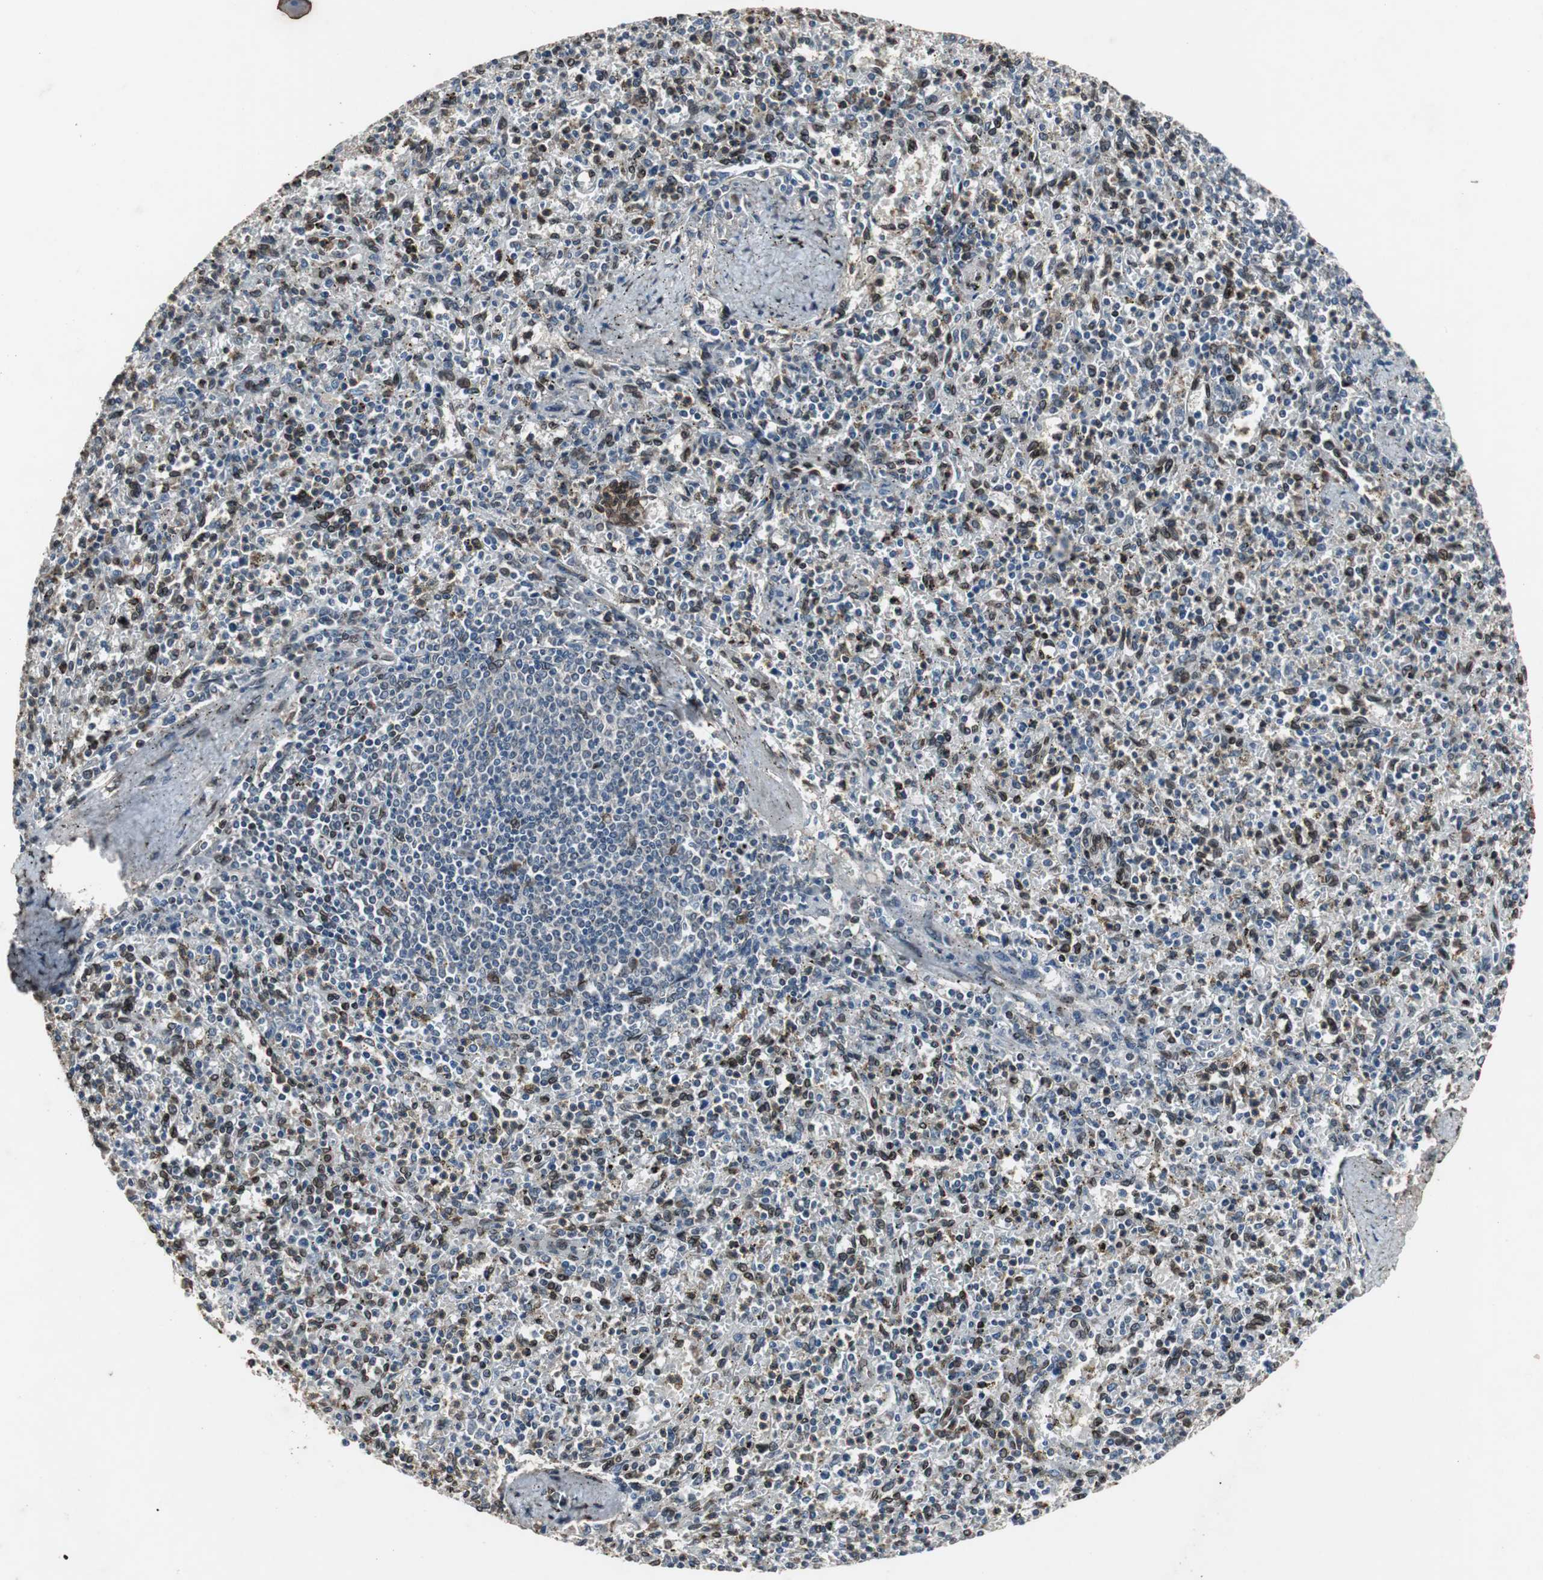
{"staining": {"intensity": "moderate", "quantity": "<25%", "location": "cytoplasmic/membranous,nuclear"}, "tissue": "spleen", "cell_type": "Cells in red pulp", "image_type": "normal", "snomed": [{"axis": "morphology", "description": "Normal tissue, NOS"}, {"axis": "topography", "description": "Spleen"}], "caption": "Immunohistochemistry of normal spleen demonstrates low levels of moderate cytoplasmic/membranous,nuclear positivity in approximately <25% of cells in red pulp.", "gene": "LMNA", "patient": {"sex": "male", "age": 72}}